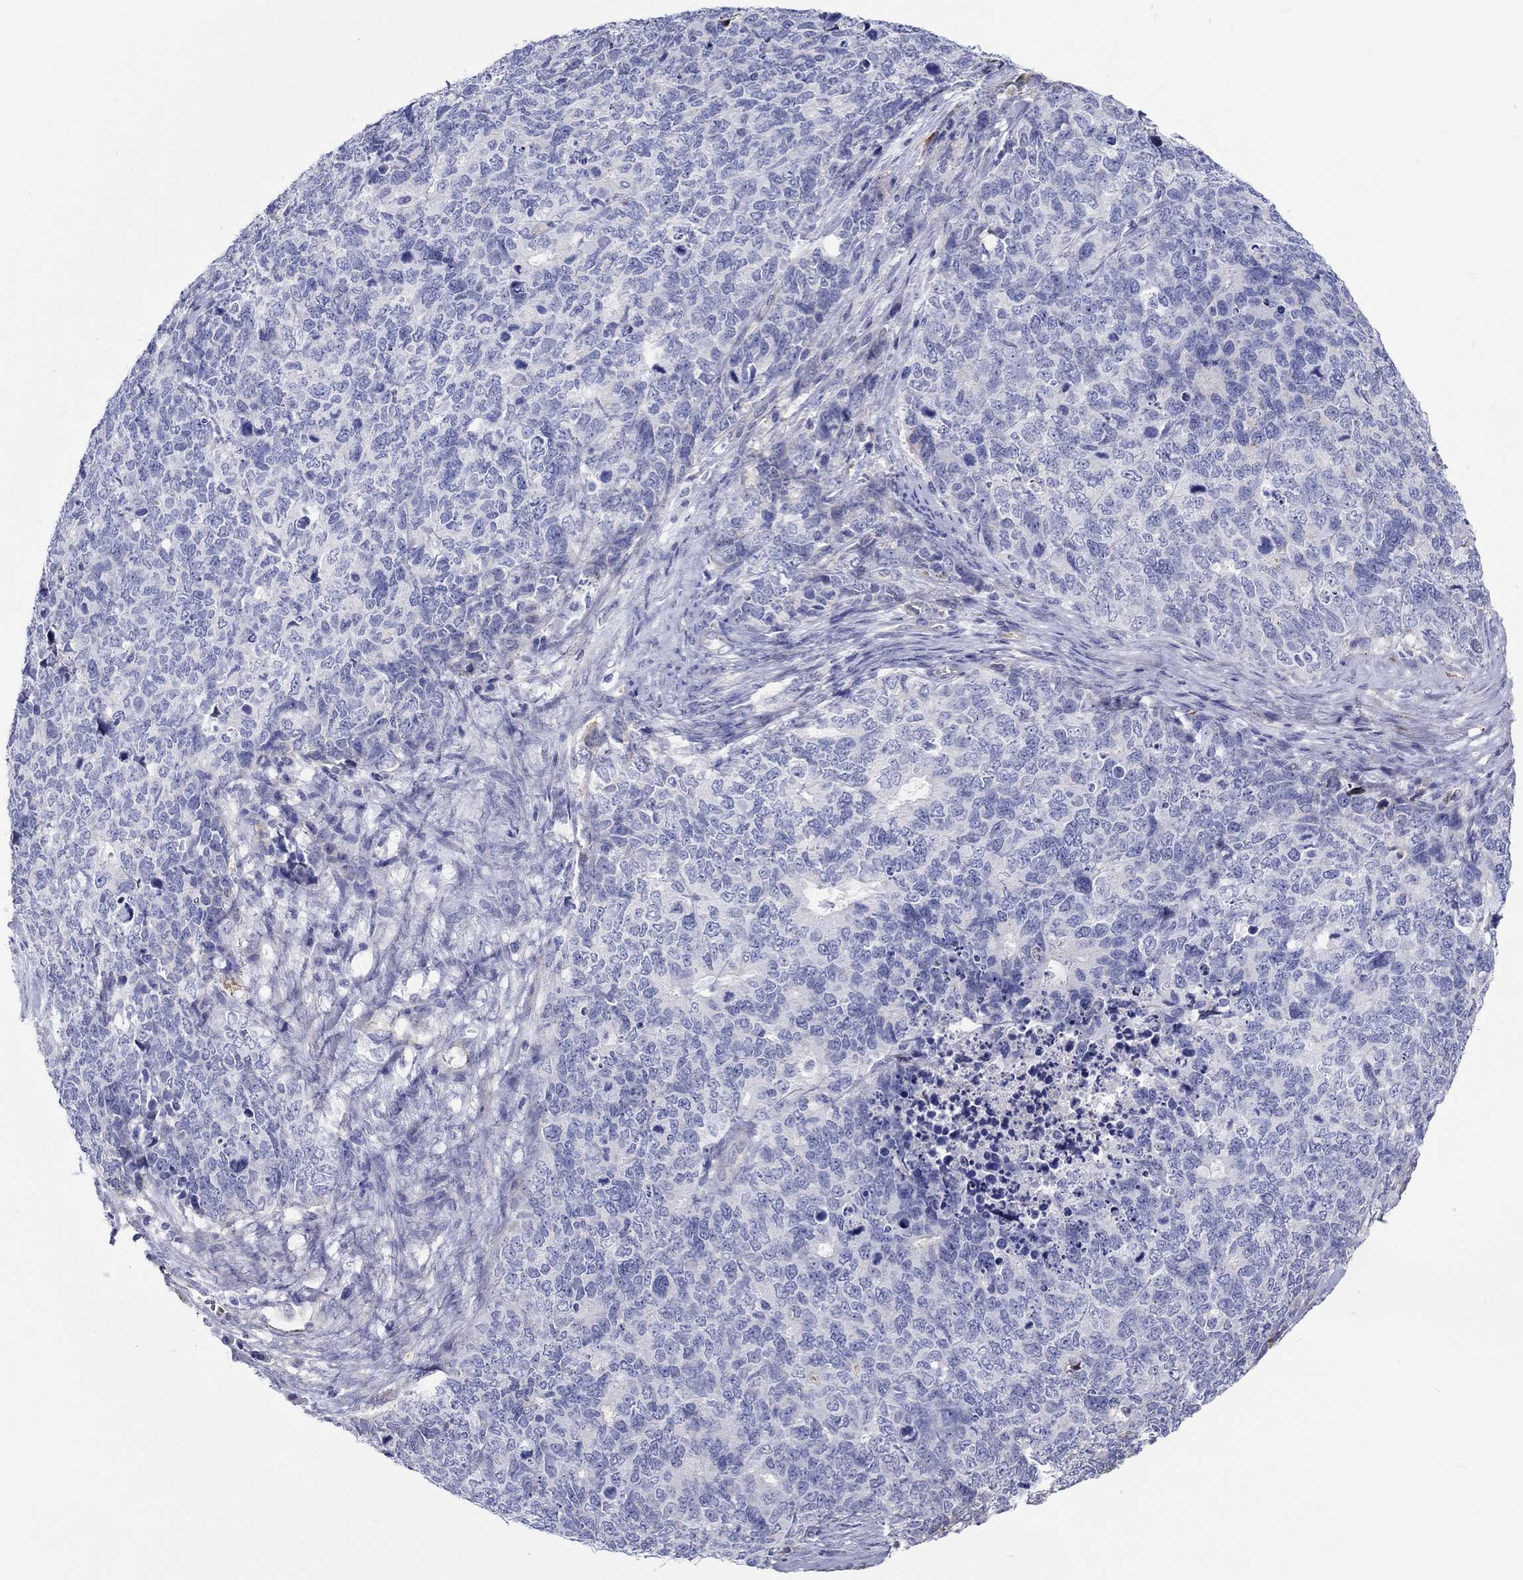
{"staining": {"intensity": "negative", "quantity": "none", "location": "none"}, "tissue": "cervical cancer", "cell_type": "Tumor cells", "image_type": "cancer", "snomed": [{"axis": "morphology", "description": "Squamous cell carcinoma, NOS"}, {"axis": "topography", "description": "Cervix"}], "caption": "Cervical cancer (squamous cell carcinoma) stained for a protein using immunohistochemistry (IHC) demonstrates no positivity tumor cells.", "gene": "CDY2B", "patient": {"sex": "female", "age": 63}}